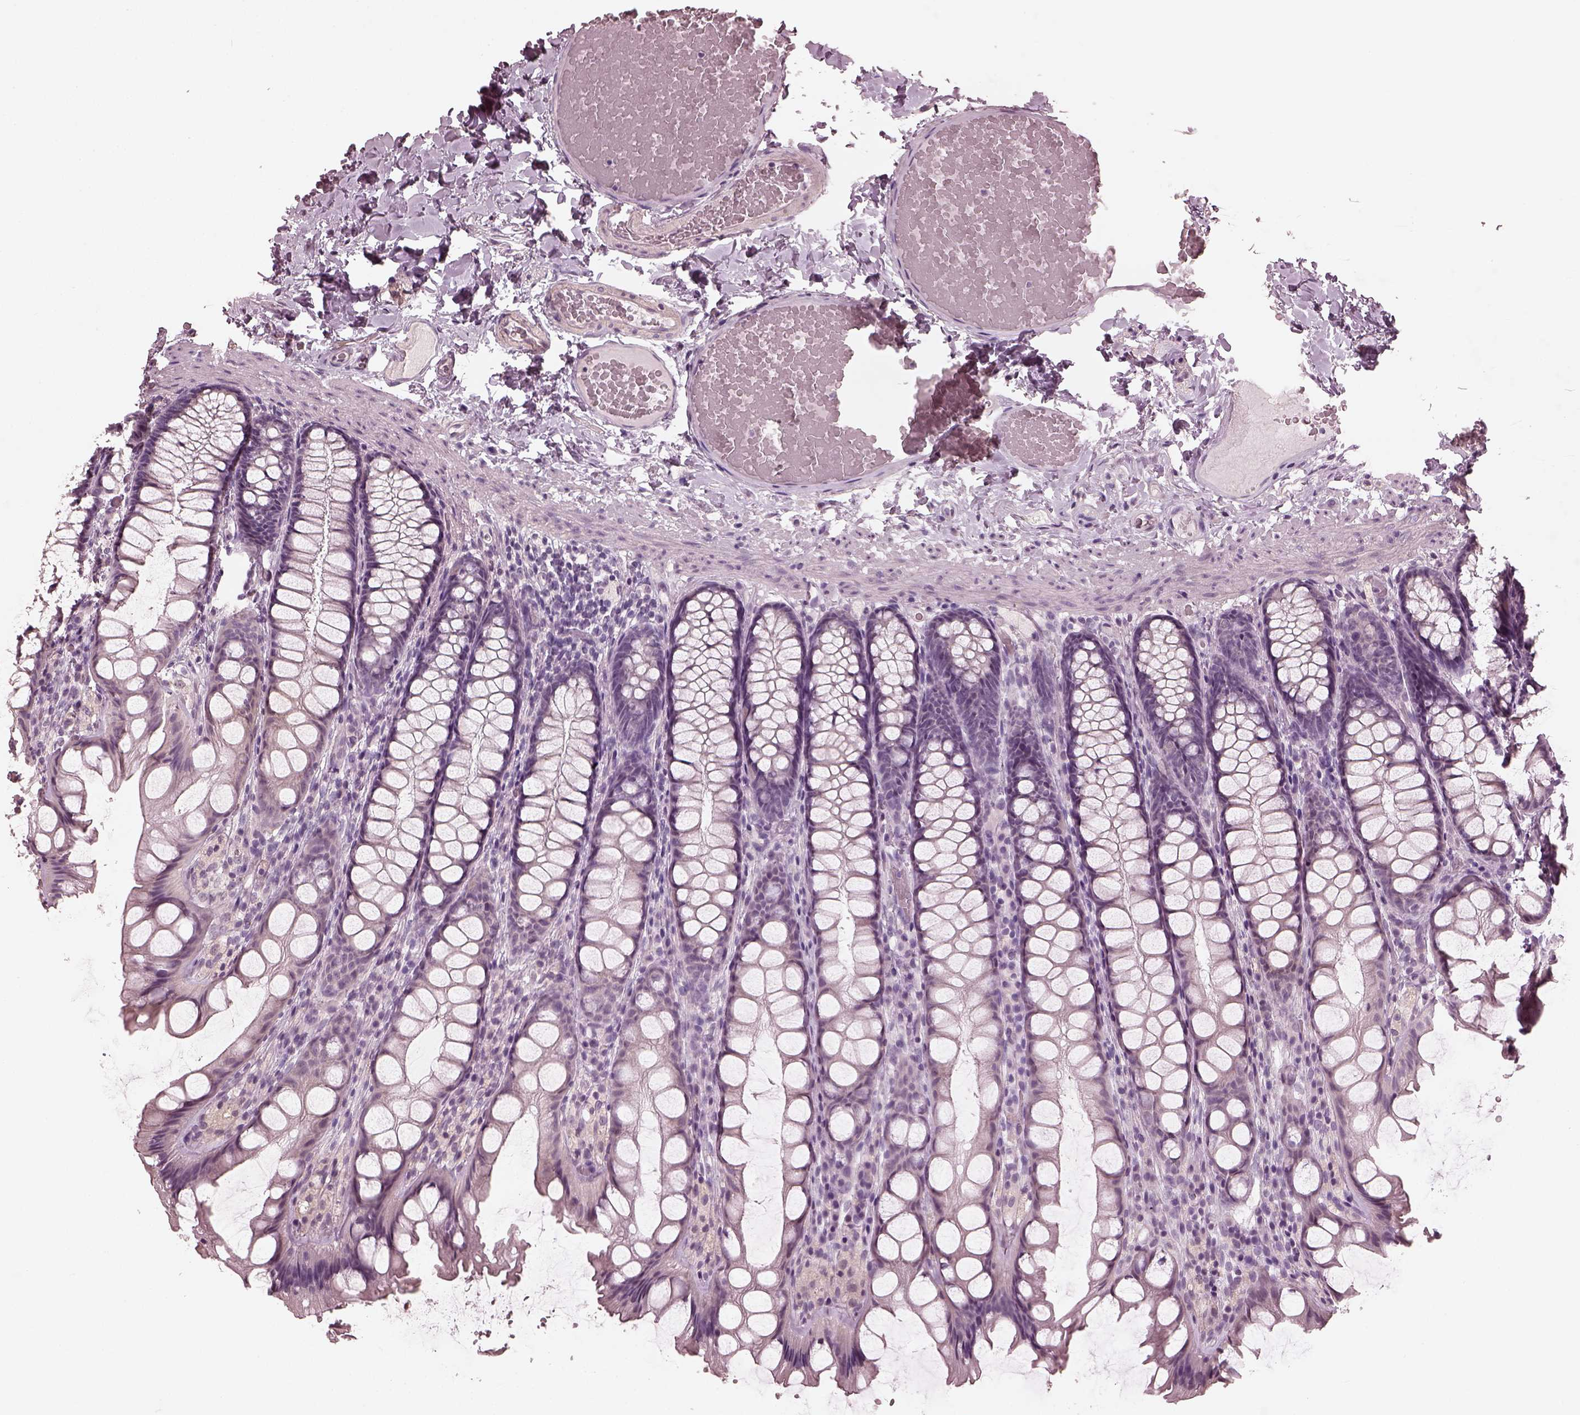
{"staining": {"intensity": "negative", "quantity": "none", "location": "none"}, "tissue": "colon", "cell_type": "Endothelial cells", "image_type": "normal", "snomed": [{"axis": "morphology", "description": "Normal tissue, NOS"}, {"axis": "topography", "description": "Colon"}], "caption": "A high-resolution micrograph shows immunohistochemistry (IHC) staining of unremarkable colon, which shows no significant positivity in endothelial cells. (DAB immunohistochemistry visualized using brightfield microscopy, high magnification).", "gene": "OPTC", "patient": {"sex": "male", "age": 47}}